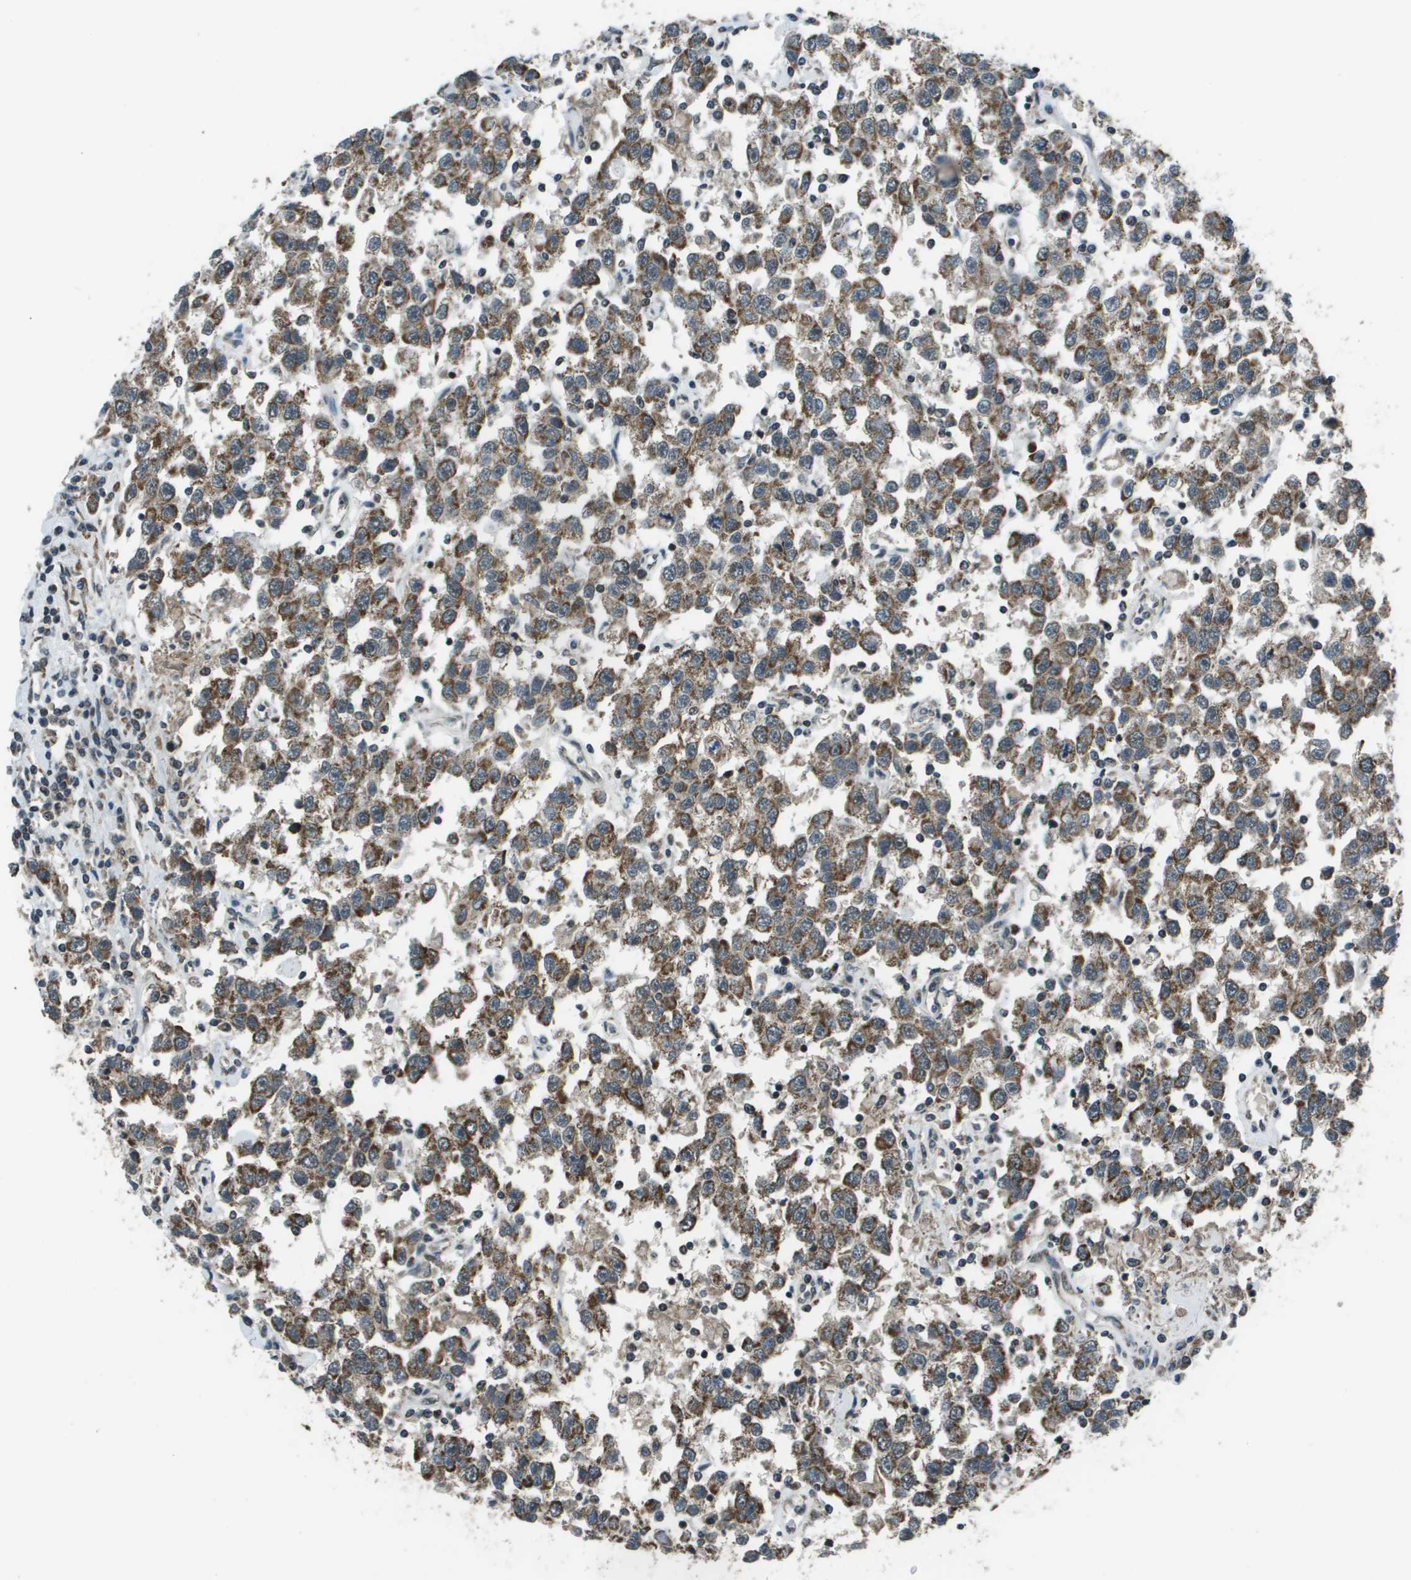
{"staining": {"intensity": "moderate", "quantity": ">75%", "location": "cytoplasmic/membranous"}, "tissue": "testis cancer", "cell_type": "Tumor cells", "image_type": "cancer", "snomed": [{"axis": "morphology", "description": "Seminoma, NOS"}, {"axis": "topography", "description": "Testis"}], "caption": "An image showing moderate cytoplasmic/membranous expression in about >75% of tumor cells in testis seminoma, as visualized by brown immunohistochemical staining.", "gene": "PPFIA1", "patient": {"sex": "male", "age": 41}}